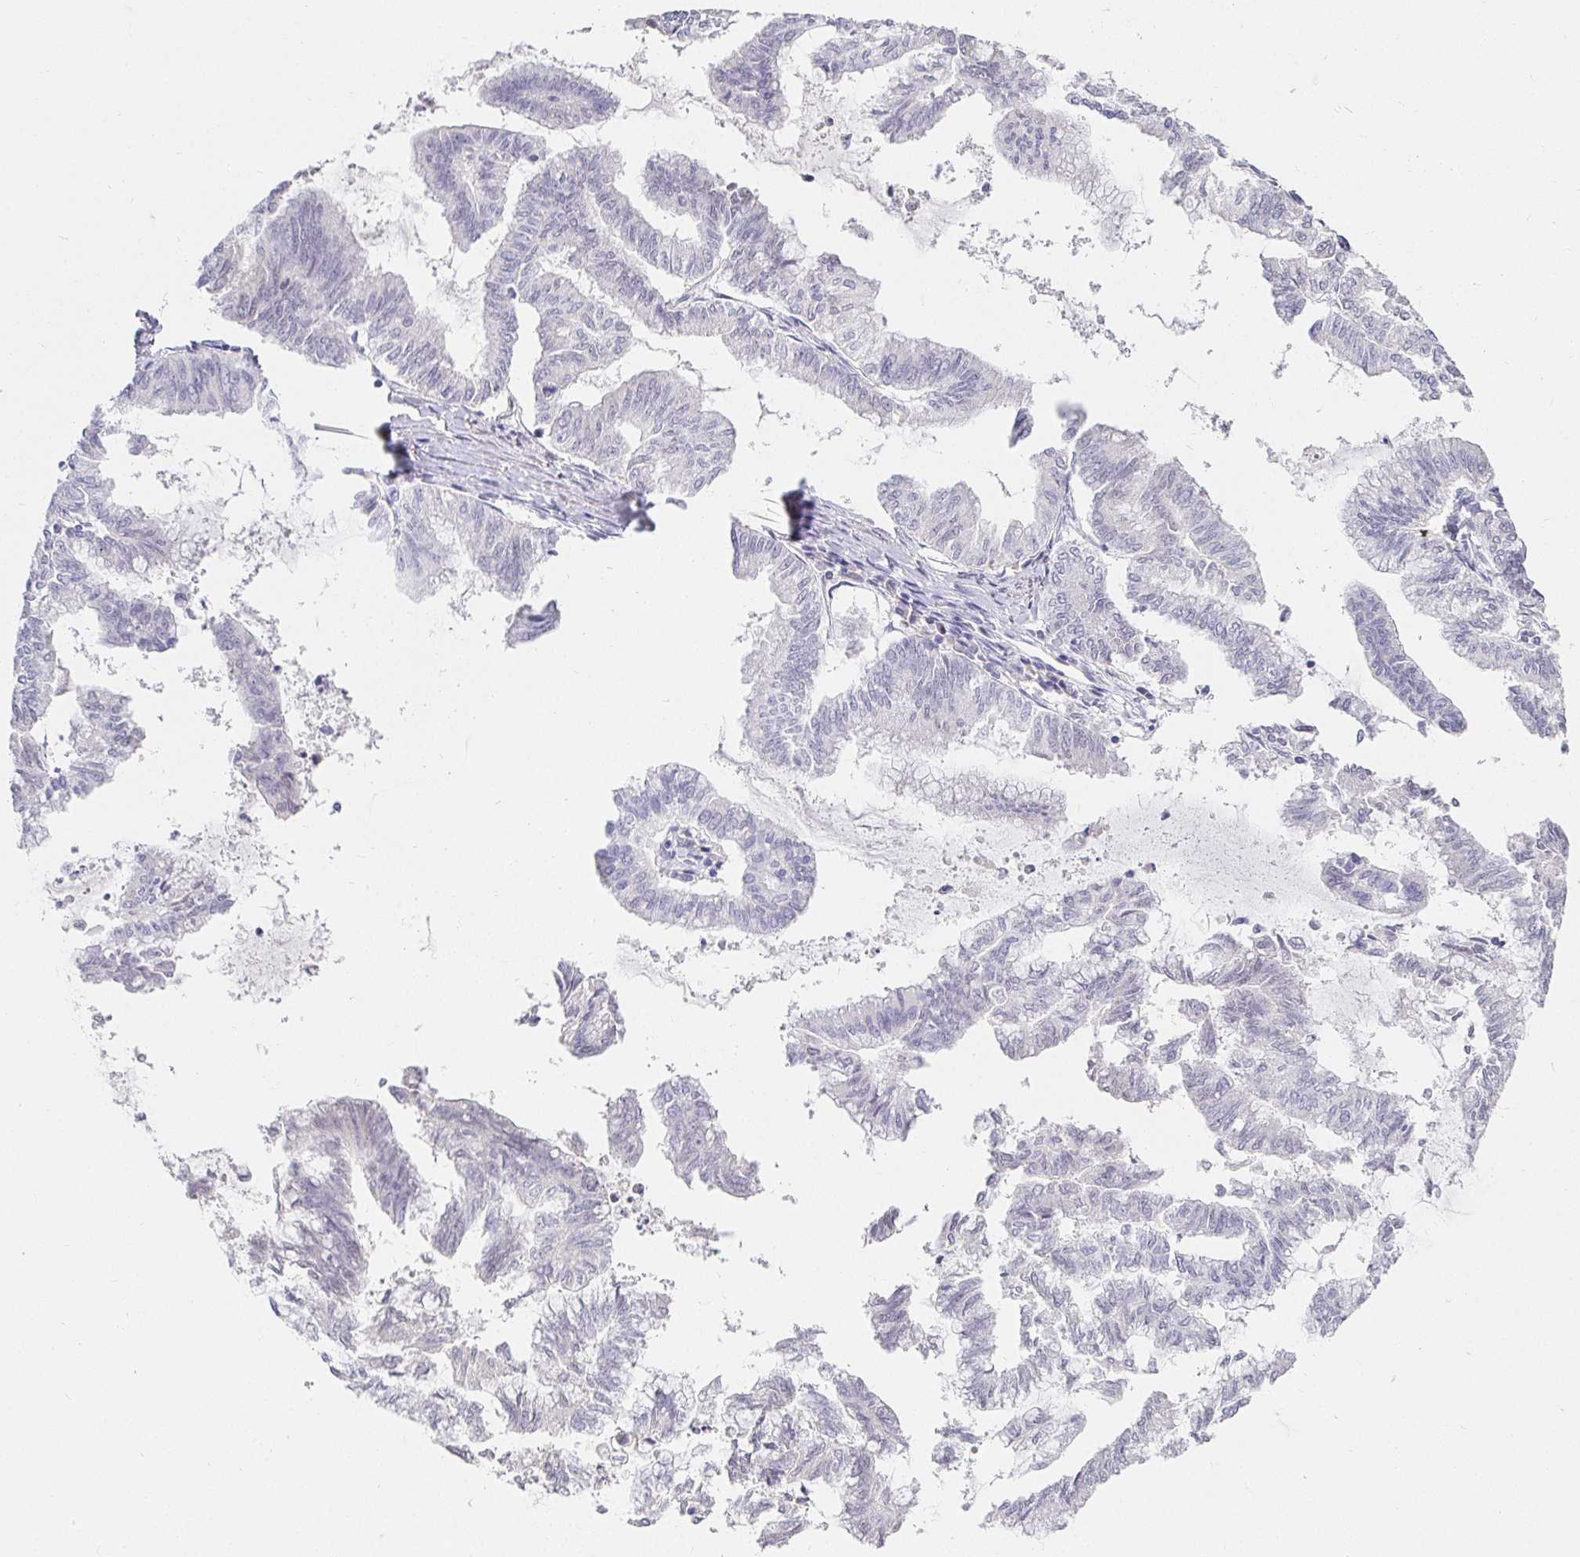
{"staining": {"intensity": "negative", "quantity": "none", "location": "none"}, "tissue": "endometrial cancer", "cell_type": "Tumor cells", "image_type": "cancer", "snomed": [{"axis": "morphology", "description": "Adenocarcinoma, NOS"}, {"axis": "topography", "description": "Endometrium"}], "caption": "An immunohistochemistry (IHC) micrograph of adenocarcinoma (endometrial) is shown. There is no staining in tumor cells of adenocarcinoma (endometrial).", "gene": "FGF21", "patient": {"sex": "female", "age": 79}}